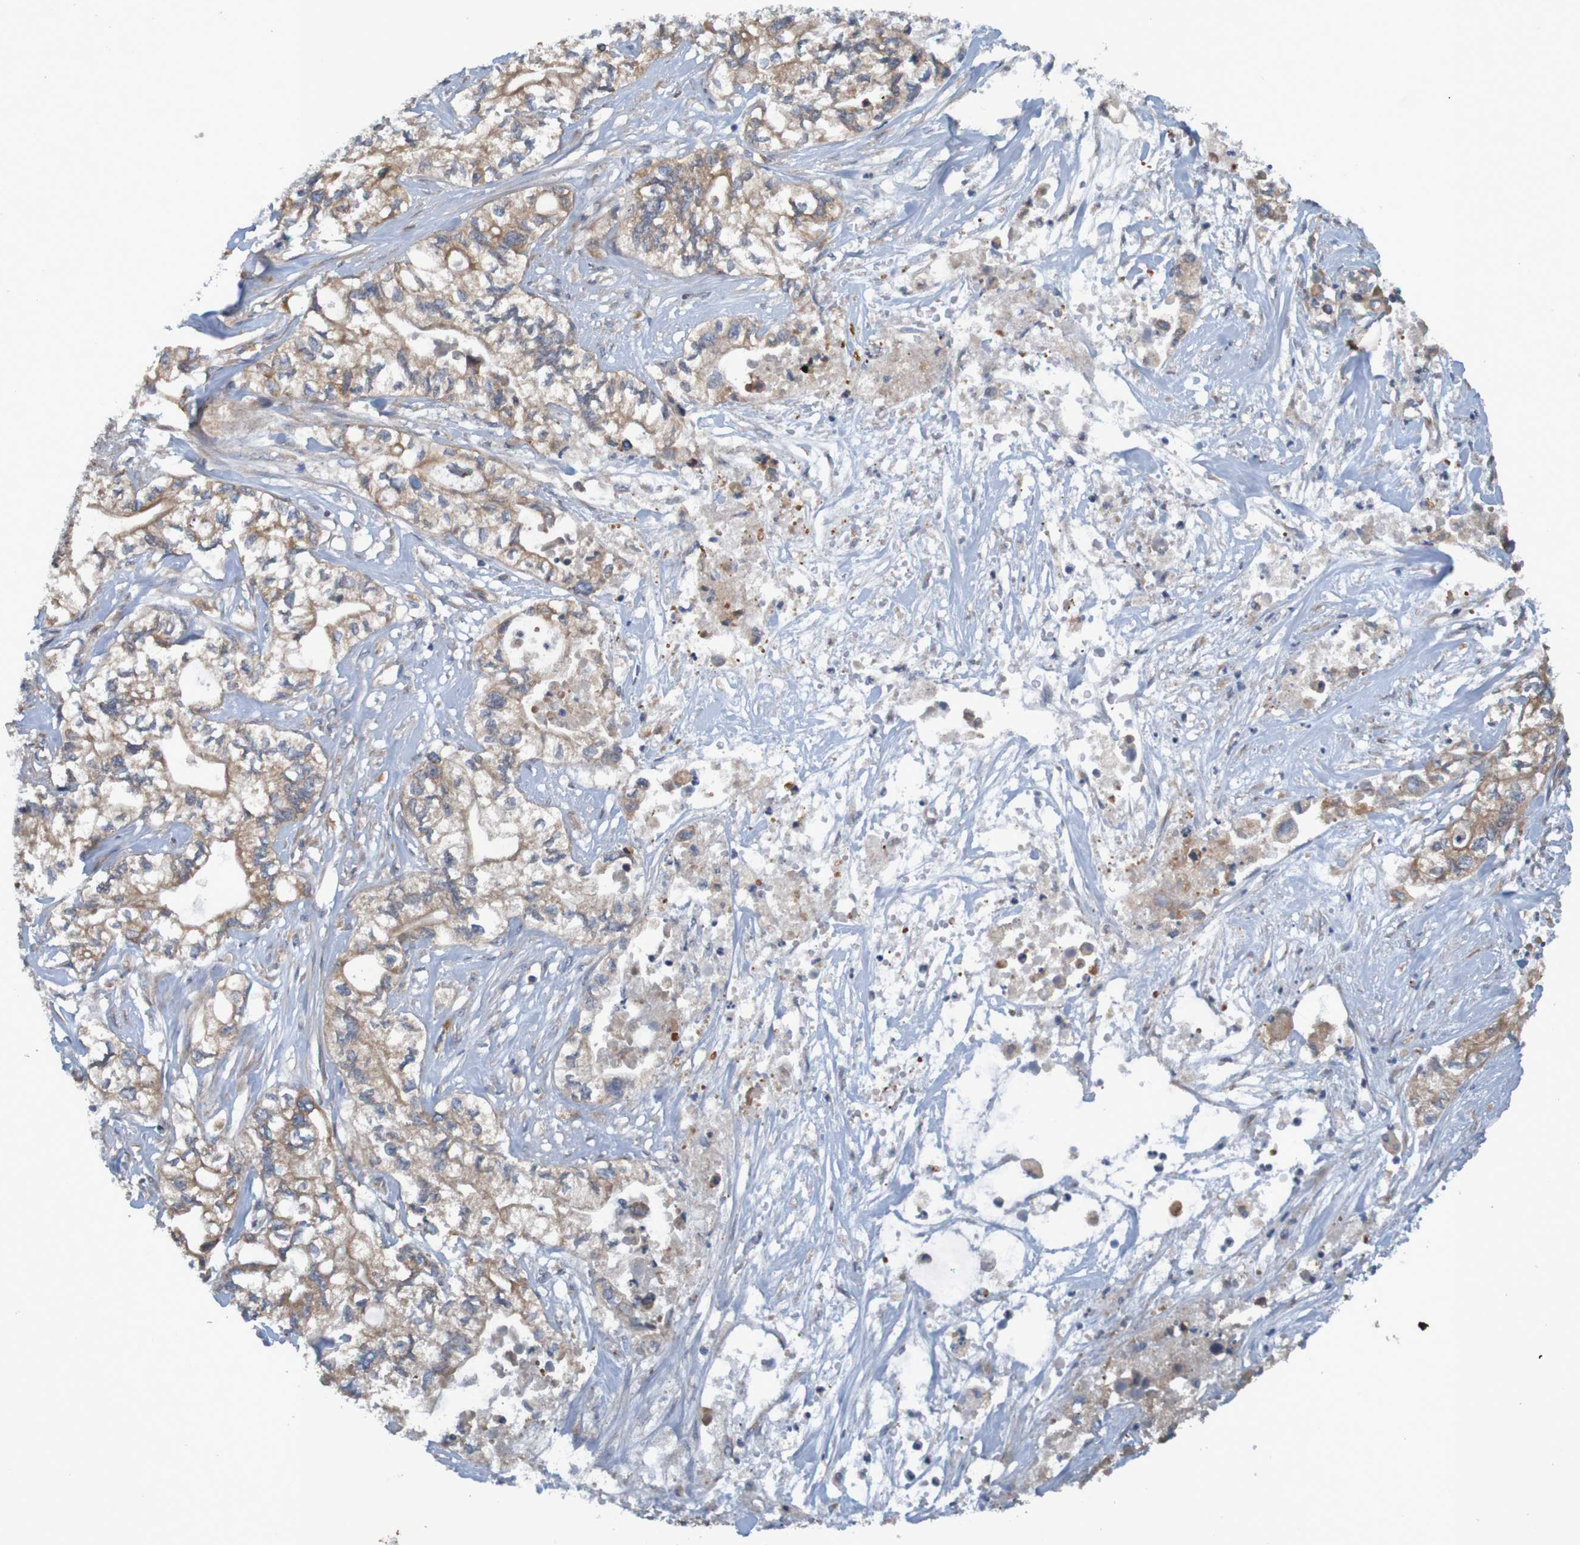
{"staining": {"intensity": "moderate", "quantity": ">75%", "location": "cytoplasmic/membranous"}, "tissue": "pancreatic cancer", "cell_type": "Tumor cells", "image_type": "cancer", "snomed": [{"axis": "morphology", "description": "Adenocarcinoma, NOS"}, {"axis": "topography", "description": "Pancreas"}], "caption": "DAB (3,3'-diaminobenzidine) immunohistochemical staining of human pancreatic adenocarcinoma reveals moderate cytoplasmic/membranous protein staining in approximately >75% of tumor cells. The protein of interest is shown in brown color, while the nuclei are stained blue.", "gene": "DNAJC4", "patient": {"sex": "male", "age": 79}}